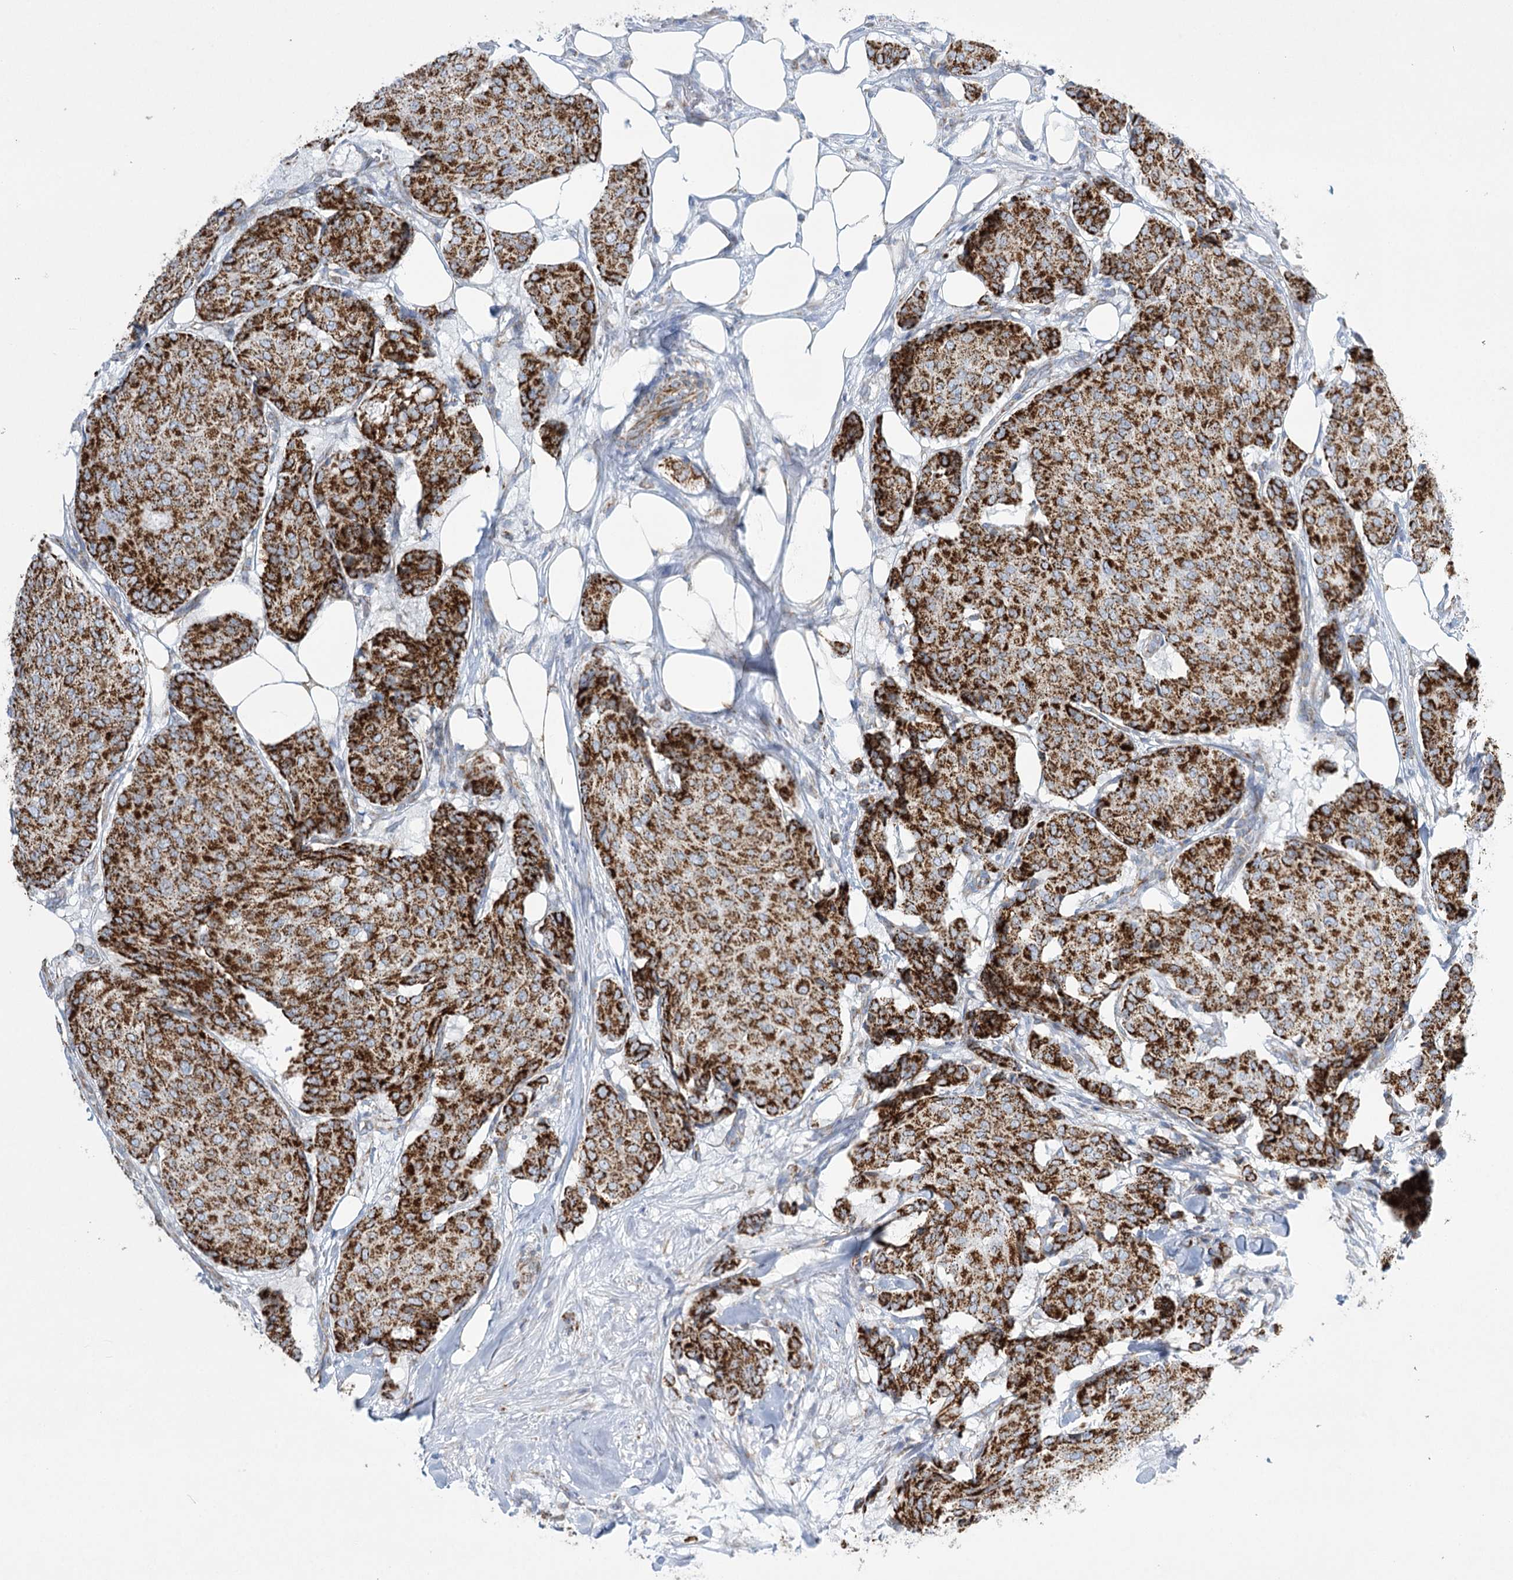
{"staining": {"intensity": "strong", "quantity": ">75%", "location": "cytoplasmic/membranous"}, "tissue": "breast cancer", "cell_type": "Tumor cells", "image_type": "cancer", "snomed": [{"axis": "morphology", "description": "Duct carcinoma"}, {"axis": "topography", "description": "Breast"}], "caption": "Protein expression analysis of breast cancer reveals strong cytoplasmic/membranous staining in about >75% of tumor cells.", "gene": "DHTKD1", "patient": {"sex": "female", "age": 75}}